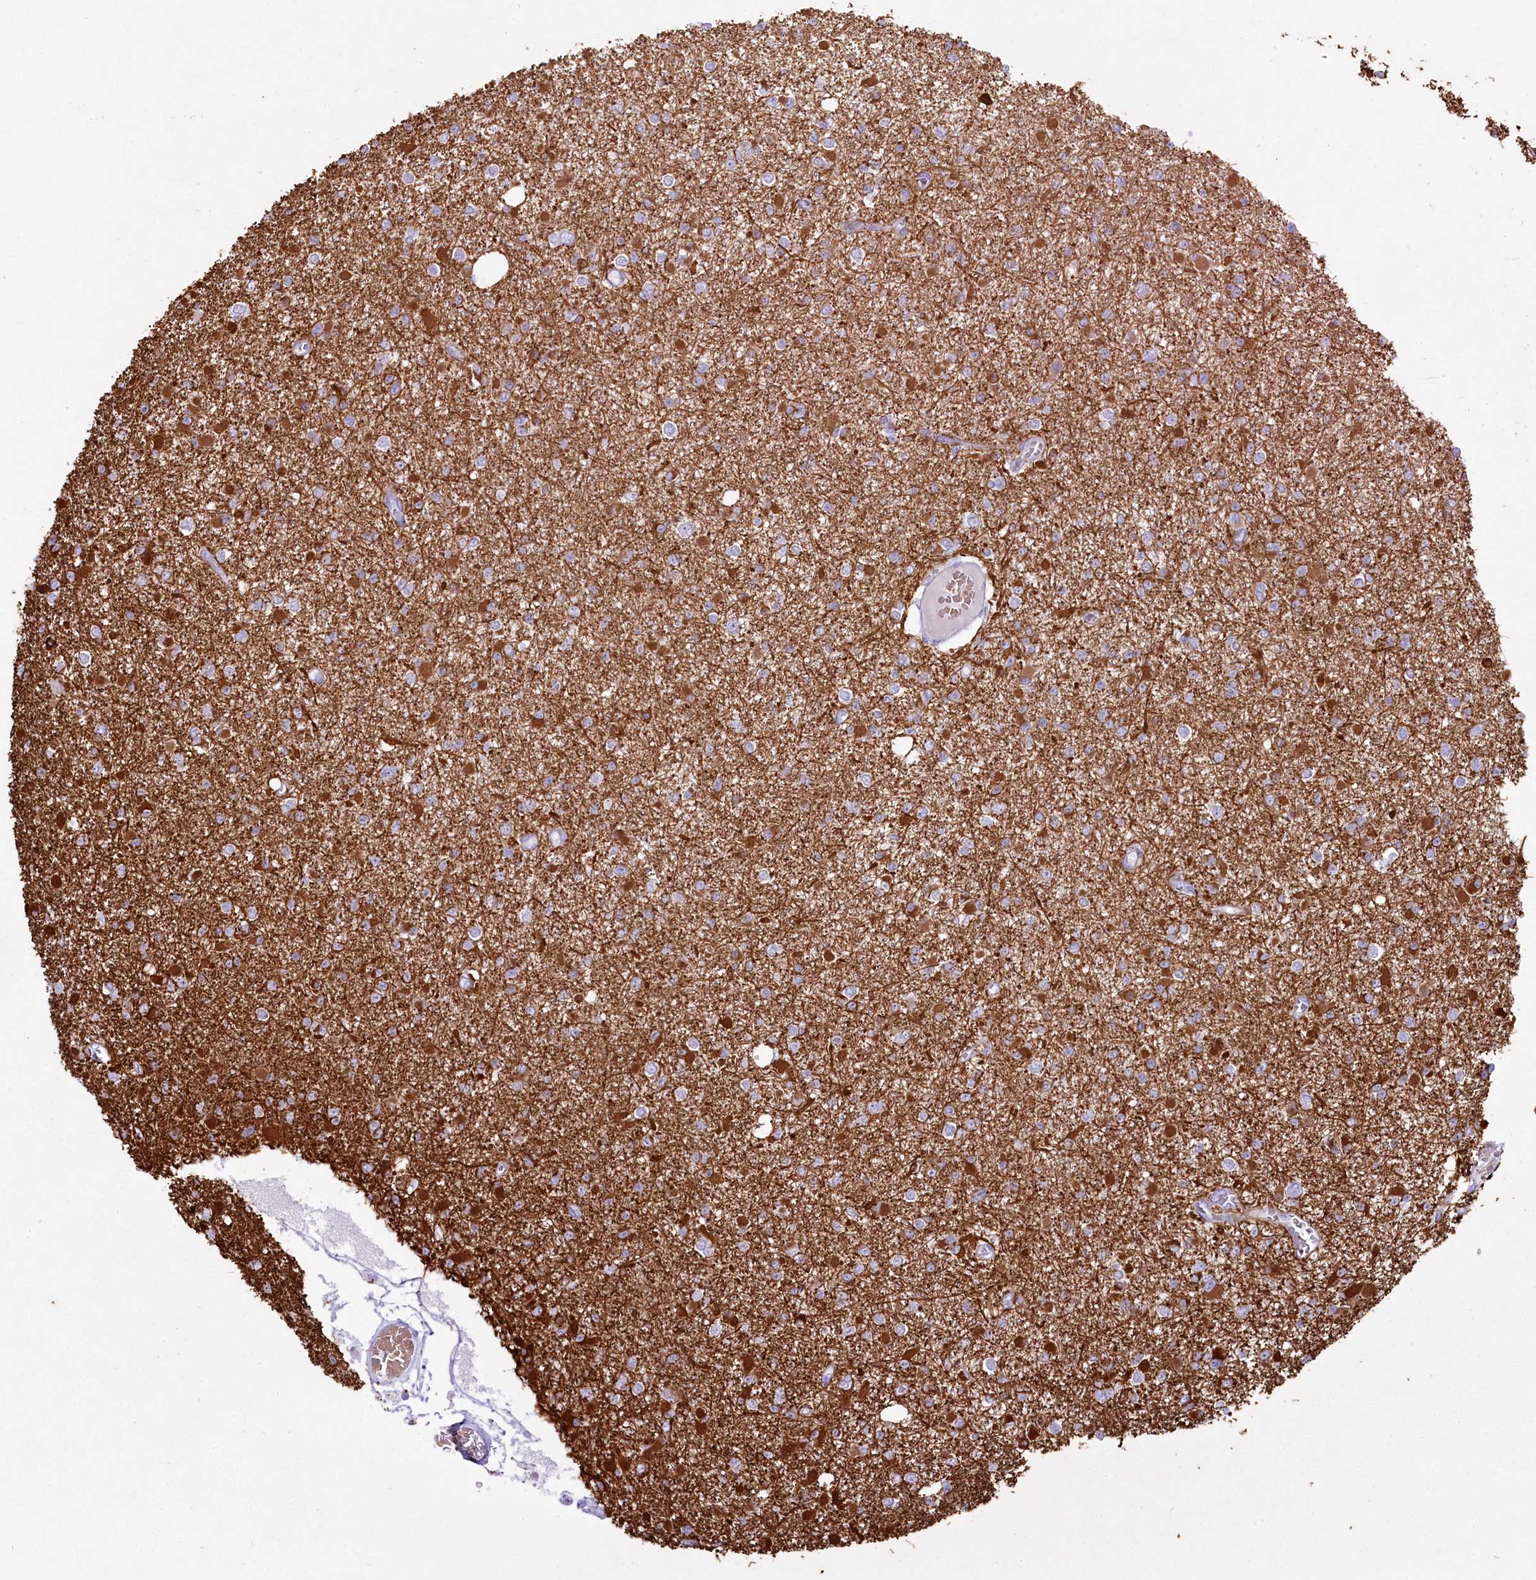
{"staining": {"intensity": "negative", "quantity": "none", "location": "none"}, "tissue": "glioma", "cell_type": "Tumor cells", "image_type": "cancer", "snomed": [{"axis": "morphology", "description": "Glioma, malignant, Low grade"}, {"axis": "topography", "description": "Brain"}], "caption": "Immunohistochemical staining of glioma shows no significant staining in tumor cells. (Stains: DAB (3,3'-diaminobenzidine) immunohistochemistry (IHC) with hematoxylin counter stain, Microscopy: brightfield microscopy at high magnification).", "gene": "IFIT5", "patient": {"sex": "female", "age": 22}}